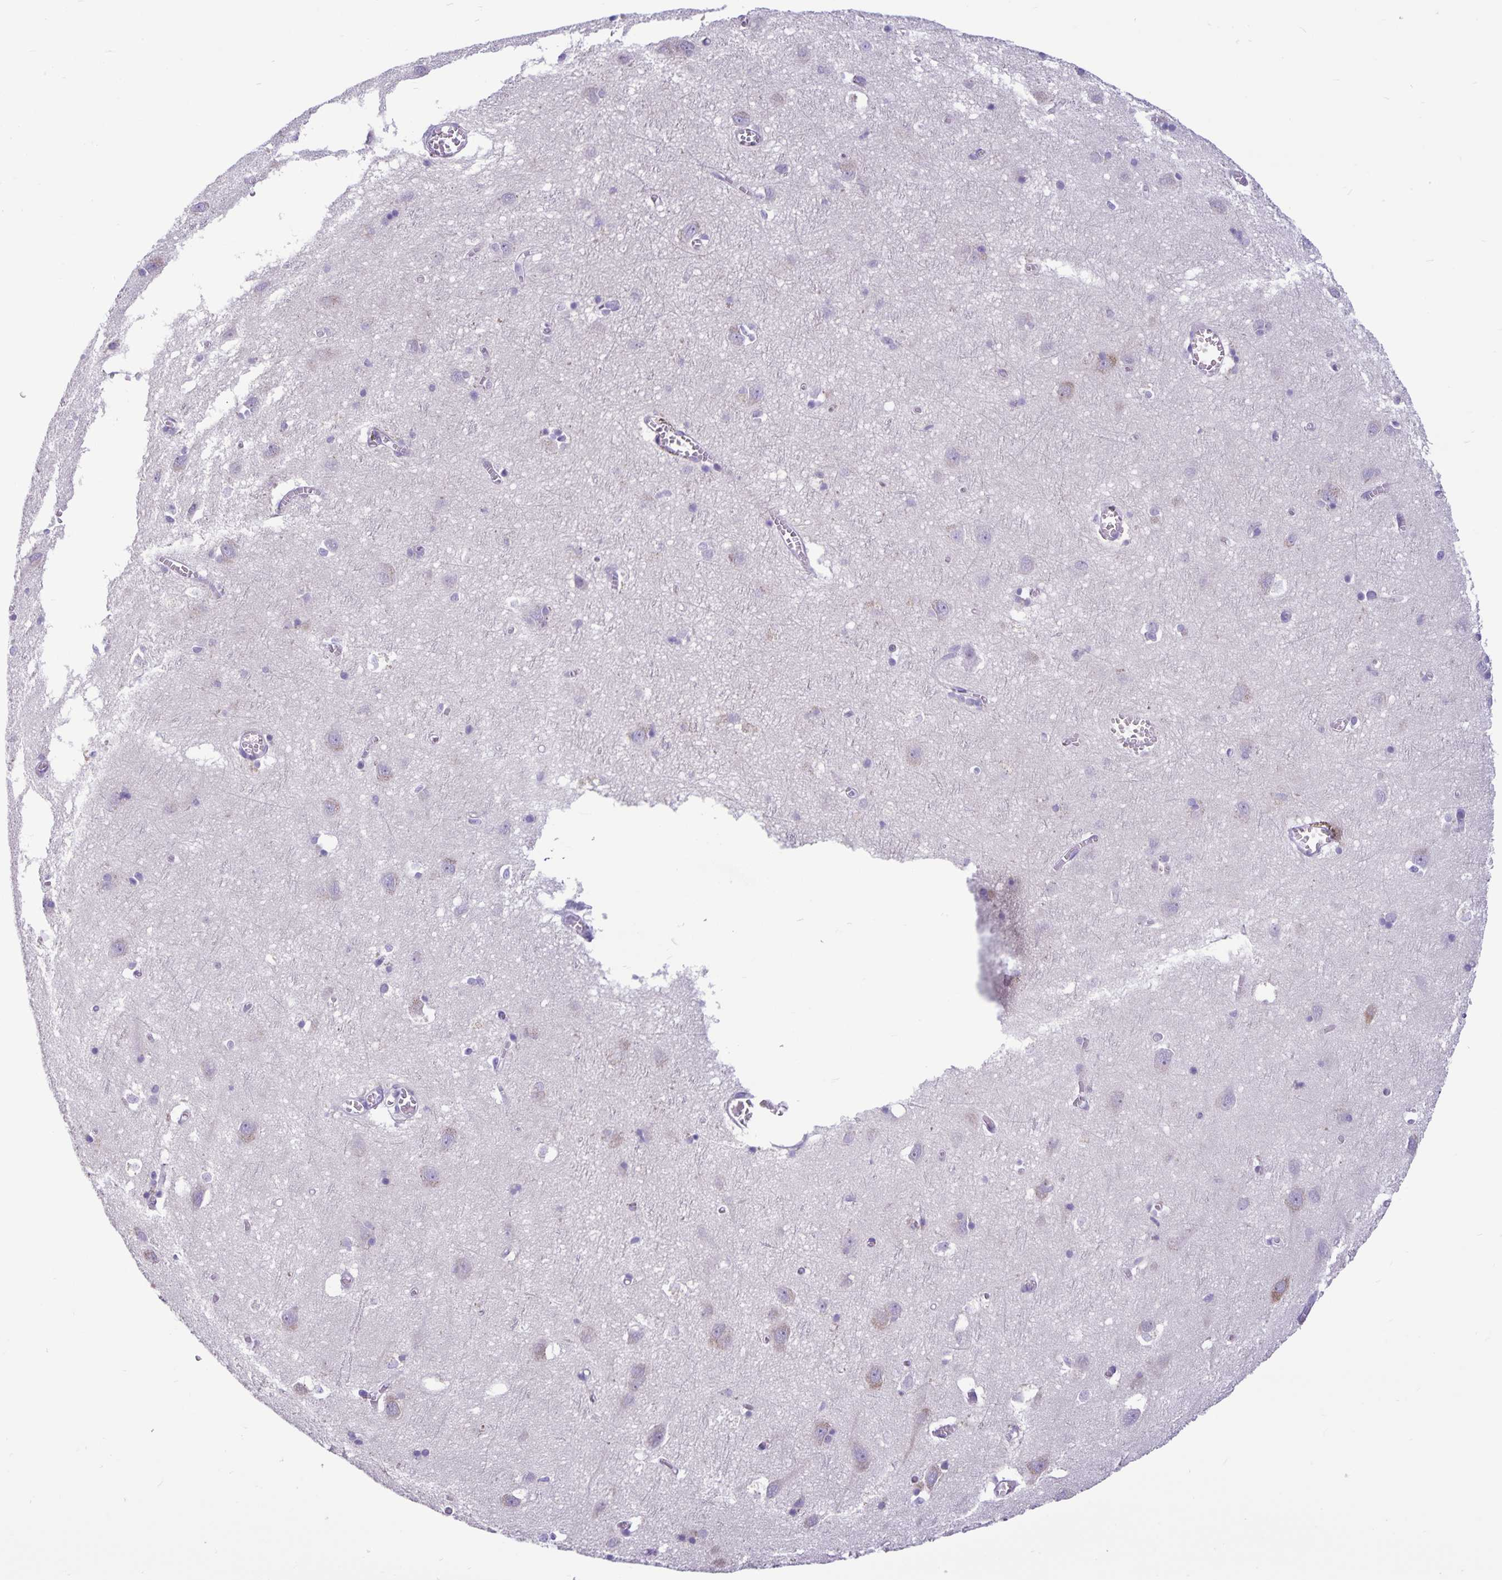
{"staining": {"intensity": "negative", "quantity": "none", "location": "none"}, "tissue": "cerebral cortex", "cell_type": "Endothelial cells", "image_type": "normal", "snomed": [{"axis": "morphology", "description": "Normal tissue, NOS"}, {"axis": "topography", "description": "Cerebral cortex"}], "caption": "High magnification brightfield microscopy of normal cerebral cortex stained with DAB (brown) and counterstained with hematoxylin (blue): endothelial cells show no significant positivity. Nuclei are stained in blue.", "gene": "IBTK", "patient": {"sex": "male", "age": 70}}